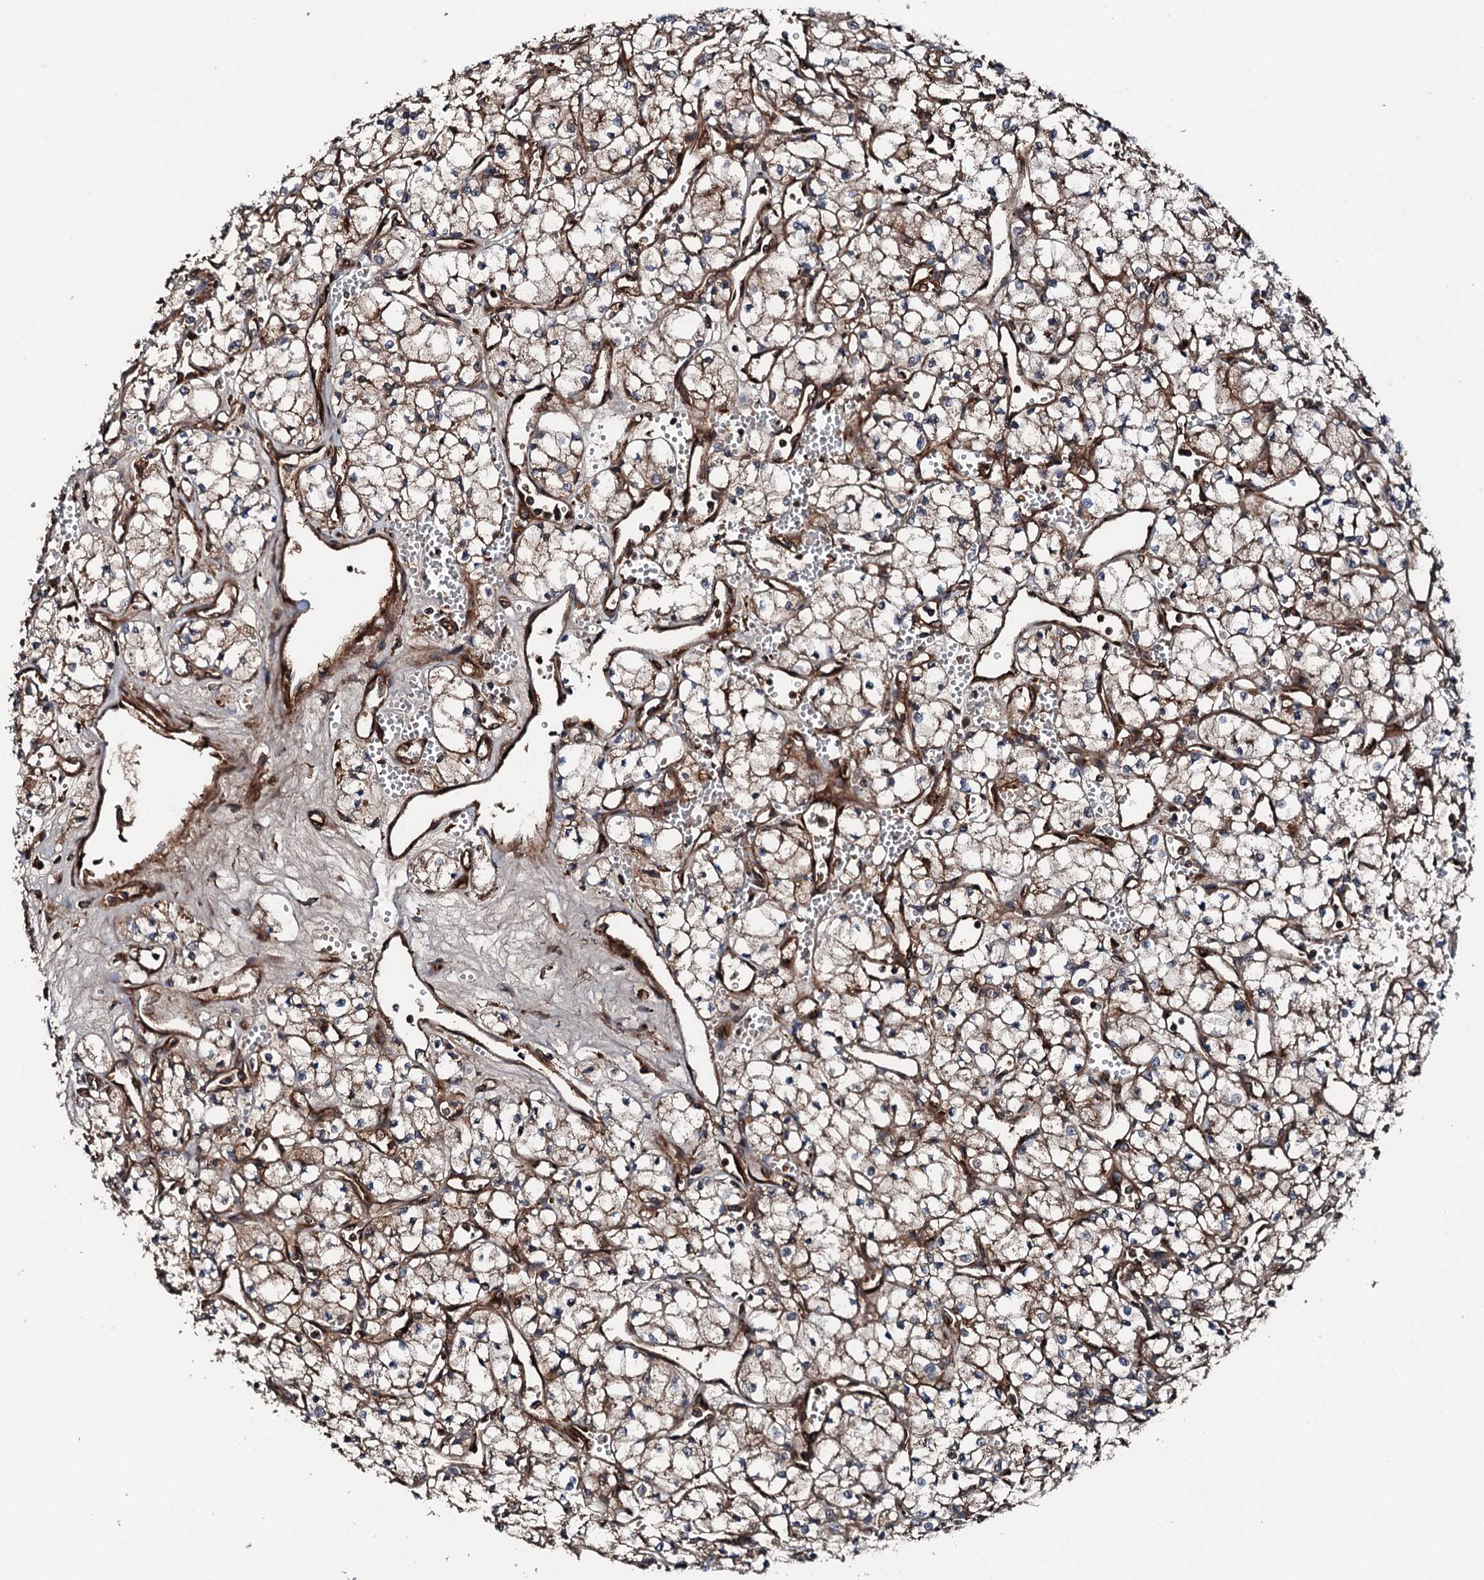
{"staining": {"intensity": "moderate", "quantity": ">75%", "location": "cytoplasmic/membranous"}, "tissue": "renal cancer", "cell_type": "Tumor cells", "image_type": "cancer", "snomed": [{"axis": "morphology", "description": "Adenocarcinoma, NOS"}, {"axis": "topography", "description": "Kidney"}], "caption": "Immunohistochemistry histopathology image of neoplastic tissue: human renal cancer stained using immunohistochemistry (IHC) displays medium levels of moderate protein expression localized specifically in the cytoplasmic/membranous of tumor cells, appearing as a cytoplasmic/membranous brown color.", "gene": "FLYWCH1", "patient": {"sex": "male", "age": 59}}